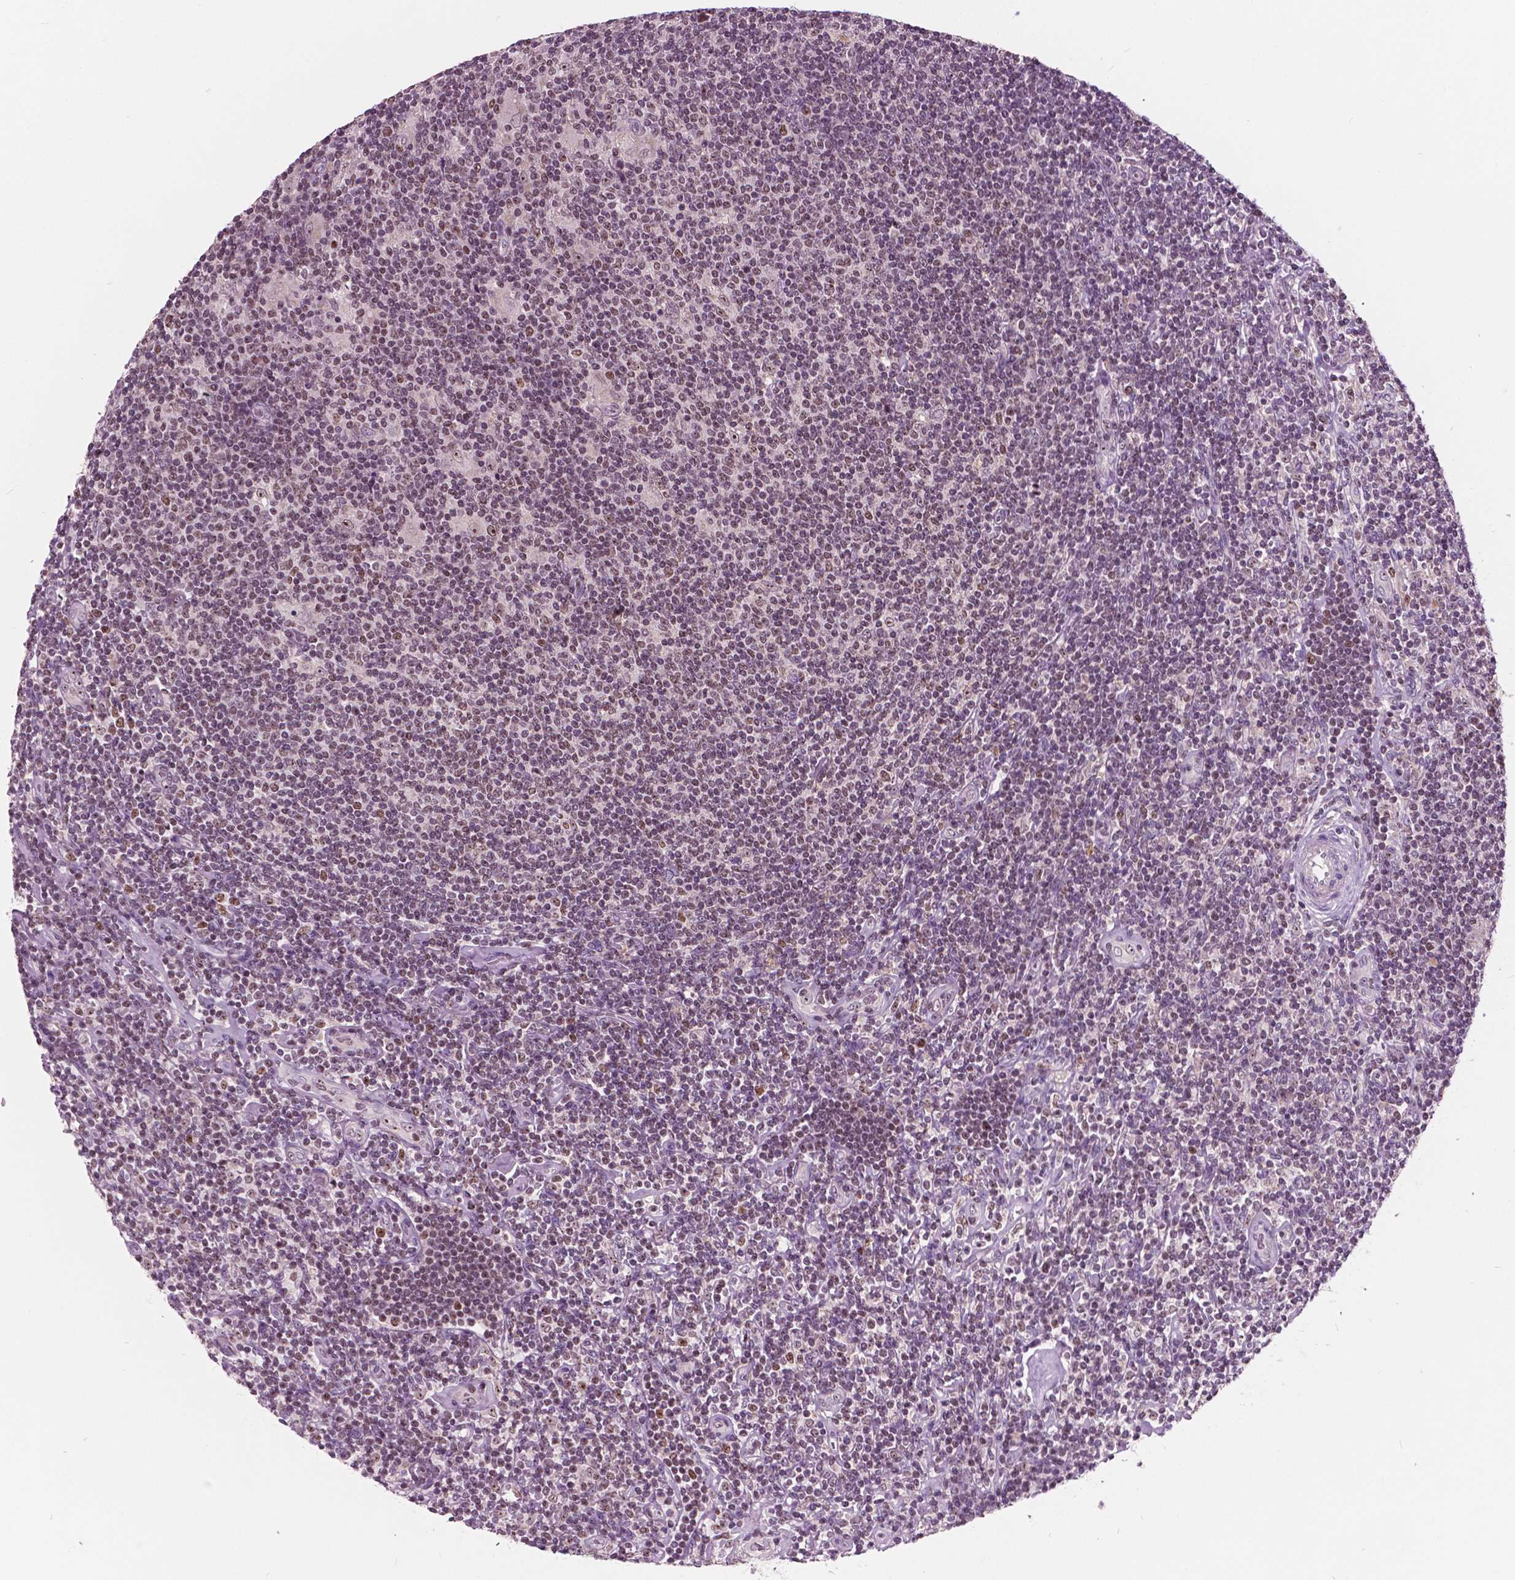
{"staining": {"intensity": "weak", "quantity": "25%-75%", "location": "nuclear"}, "tissue": "lymphoma", "cell_type": "Tumor cells", "image_type": "cancer", "snomed": [{"axis": "morphology", "description": "Hodgkin's disease, NOS"}, {"axis": "topography", "description": "Lymph node"}], "caption": "IHC image of neoplastic tissue: lymphoma stained using immunohistochemistry (IHC) exhibits low levels of weak protein expression localized specifically in the nuclear of tumor cells, appearing as a nuclear brown color.", "gene": "ODF3L2", "patient": {"sex": "male", "age": 40}}